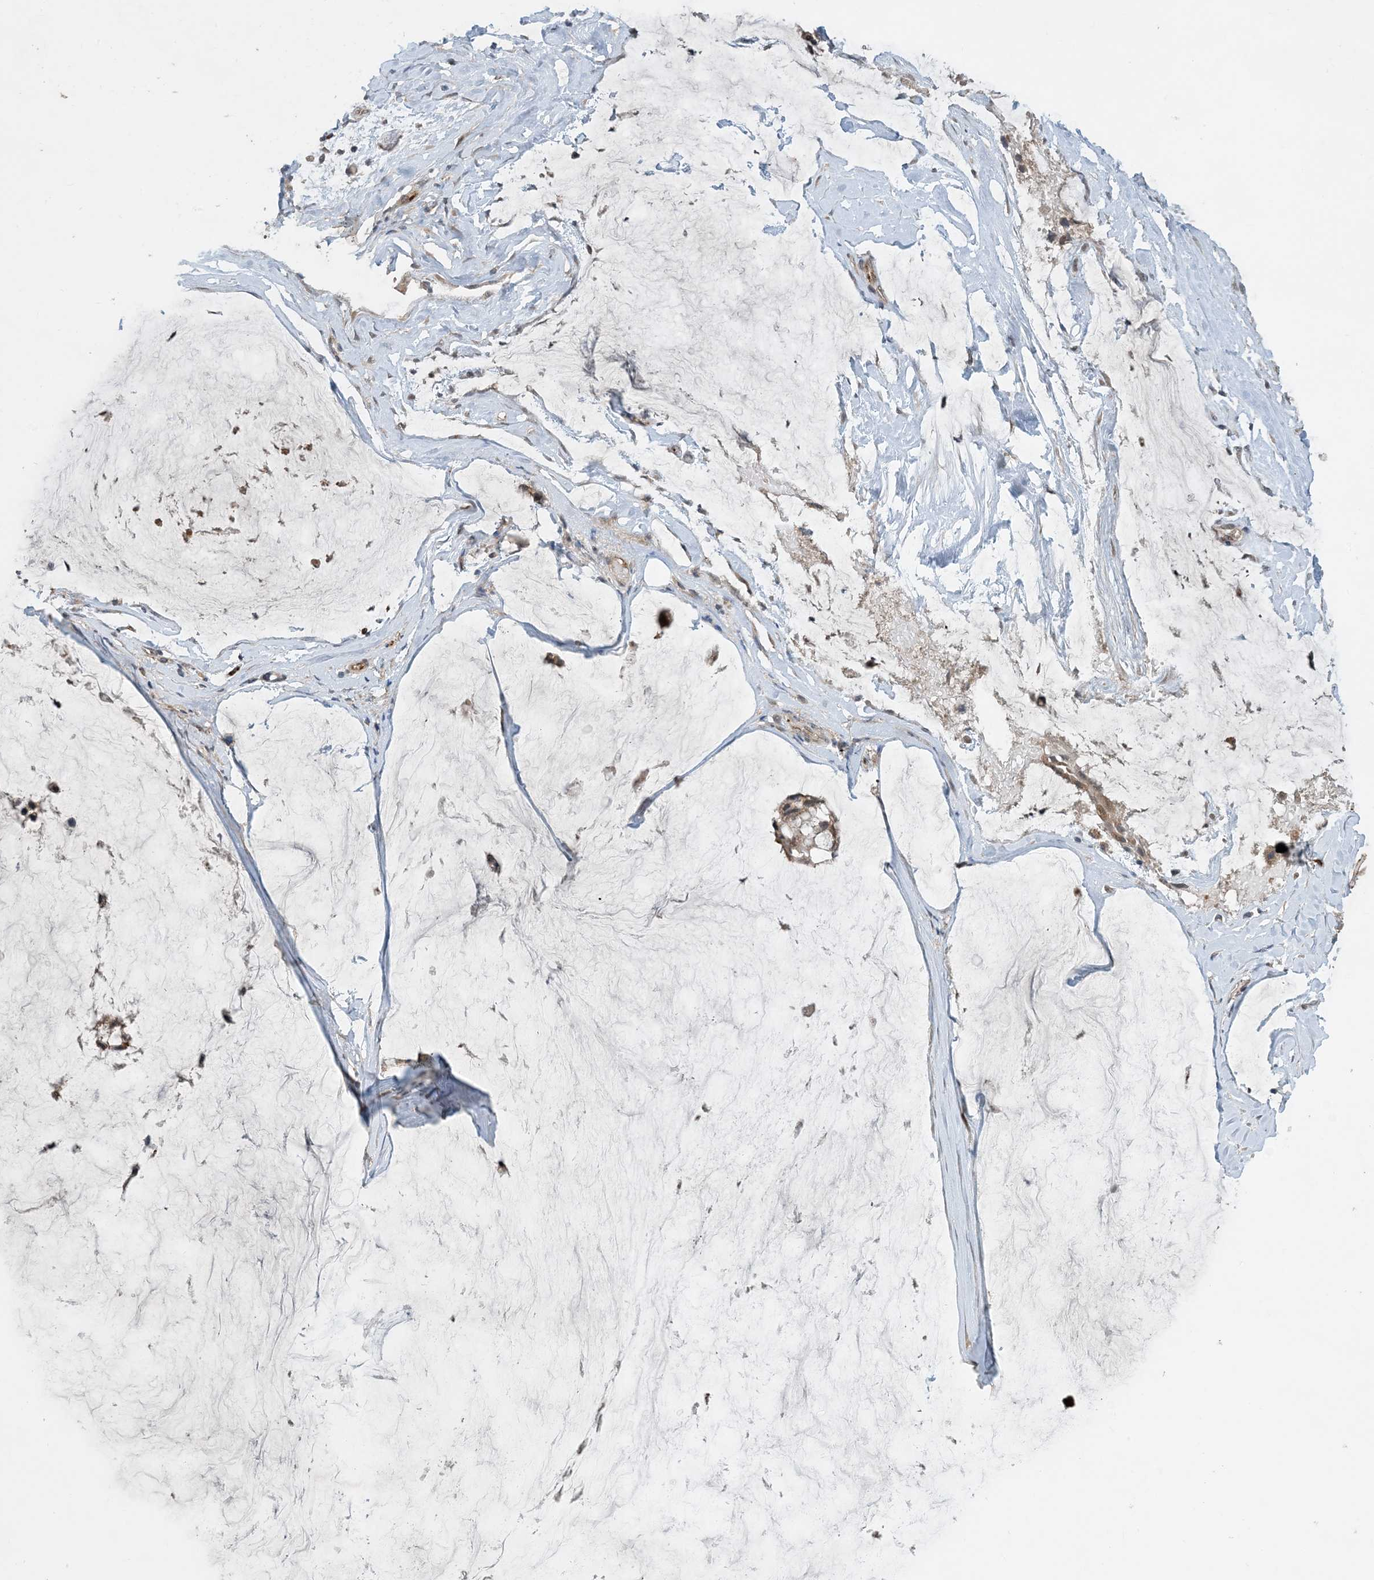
{"staining": {"intensity": "weak", "quantity": "25%-75%", "location": "cytoplasmic/membranous"}, "tissue": "ovarian cancer", "cell_type": "Tumor cells", "image_type": "cancer", "snomed": [{"axis": "morphology", "description": "Cystadenocarcinoma, mucinous, NOS"}, {"axis": "topography", "description": "Ovary"}], "caption": "A brown stain highlights weak cytoplasmic/membranous positivity of a protein in human mucinous cystadenocarcinoma (ovarian) tumor cells.", "gene": "TINAG", "patient": {"sex": "female", "age": 39}}